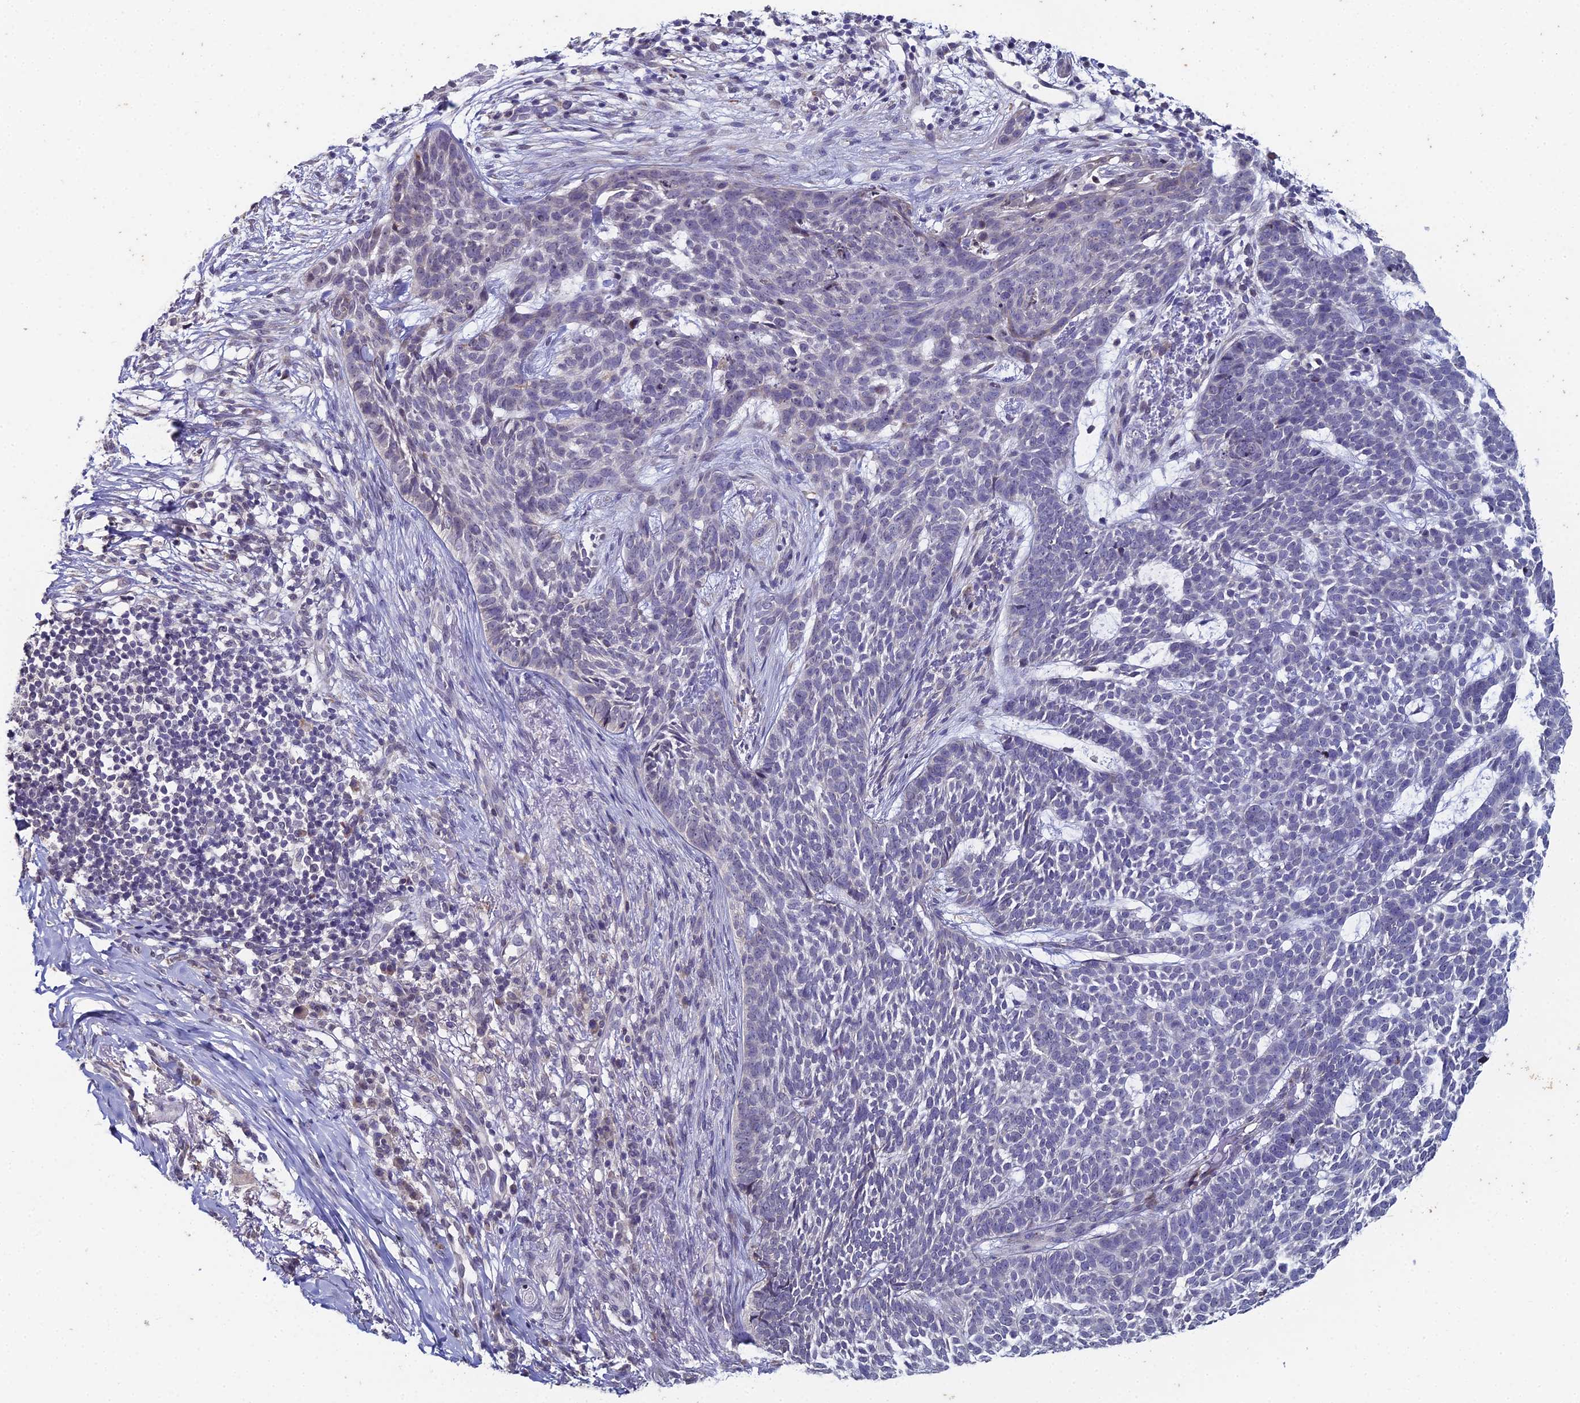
{"staining": {"intensity": "negative", "quantity": "none", "location": "none"}, "tissue": "skin cancer", "cell_type": "Tumor cells", "image_type": "cancer", "snomed": [{"axis": "morphology", "description": "Basal cell carcinoma"}, {"axis": "topography", "description": "Skin"}], "caption": "This is an immunohistochemistry image of human skin cancer (basal cell carcinoma). There is no expression in tumor cells.", "gene": "PRR22", "patient": {"sex": "female", "age": 78}}